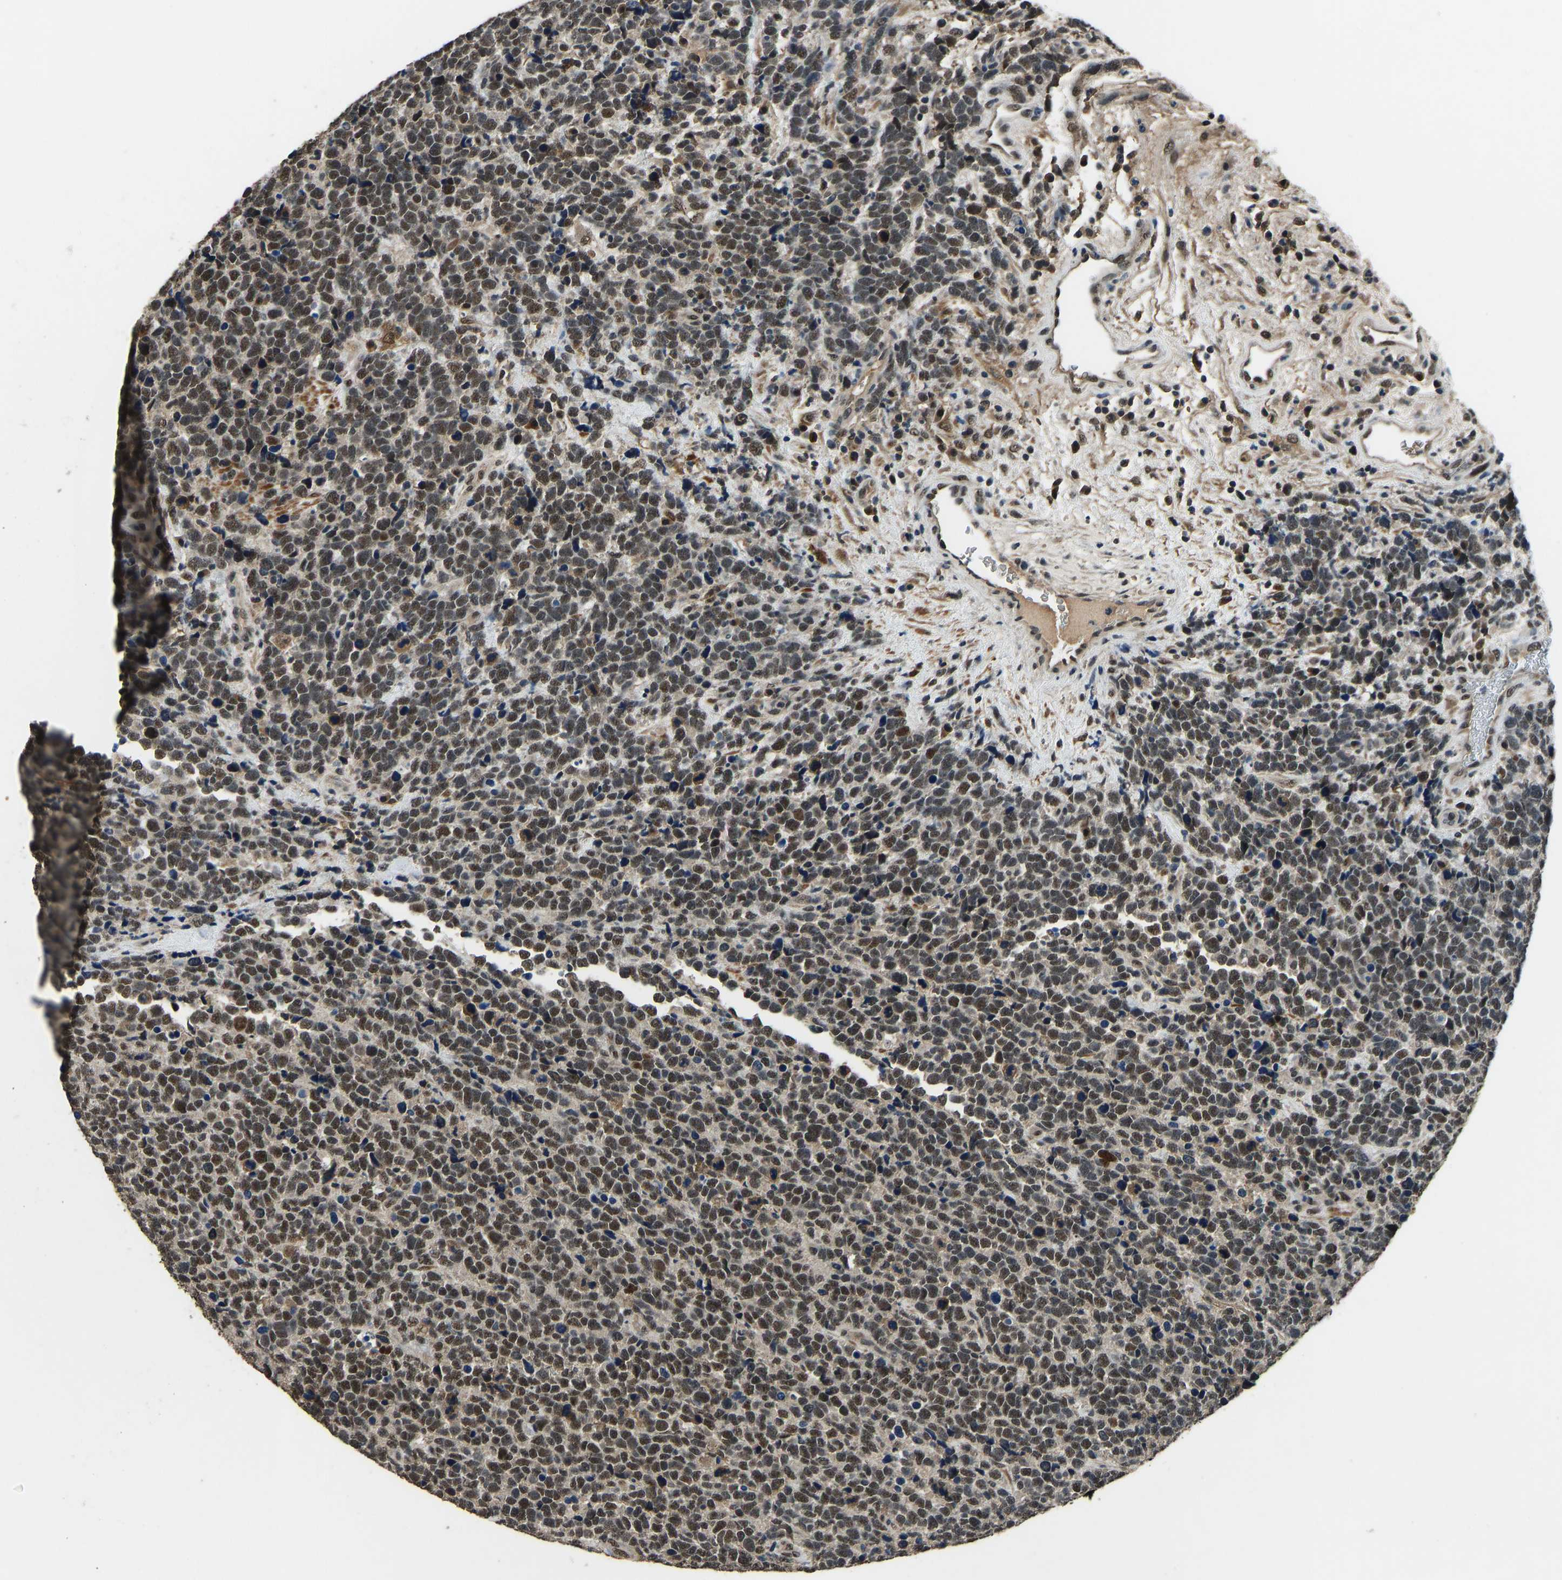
{"staining": {"intensity": "moderate", "quantity": ">75%", "location": "nuclear"}, "tissue": "urothelial cancer", "cell_type": "Tumor cells", "image_type": "cancer", "snomed": [{"axis": "morphology", "description": "Urothelial carcinoma, High grade"}, {"axis": "topography", "description": "Urinary bladder"}], "caption": "DAB immunohistochemical staining of human urothelial cancer reveals moderate nuclear protein staining in approximately >75% of tumor cells.", "gene": "TOX4", "patient": {"sex": "female", "age": 82}}